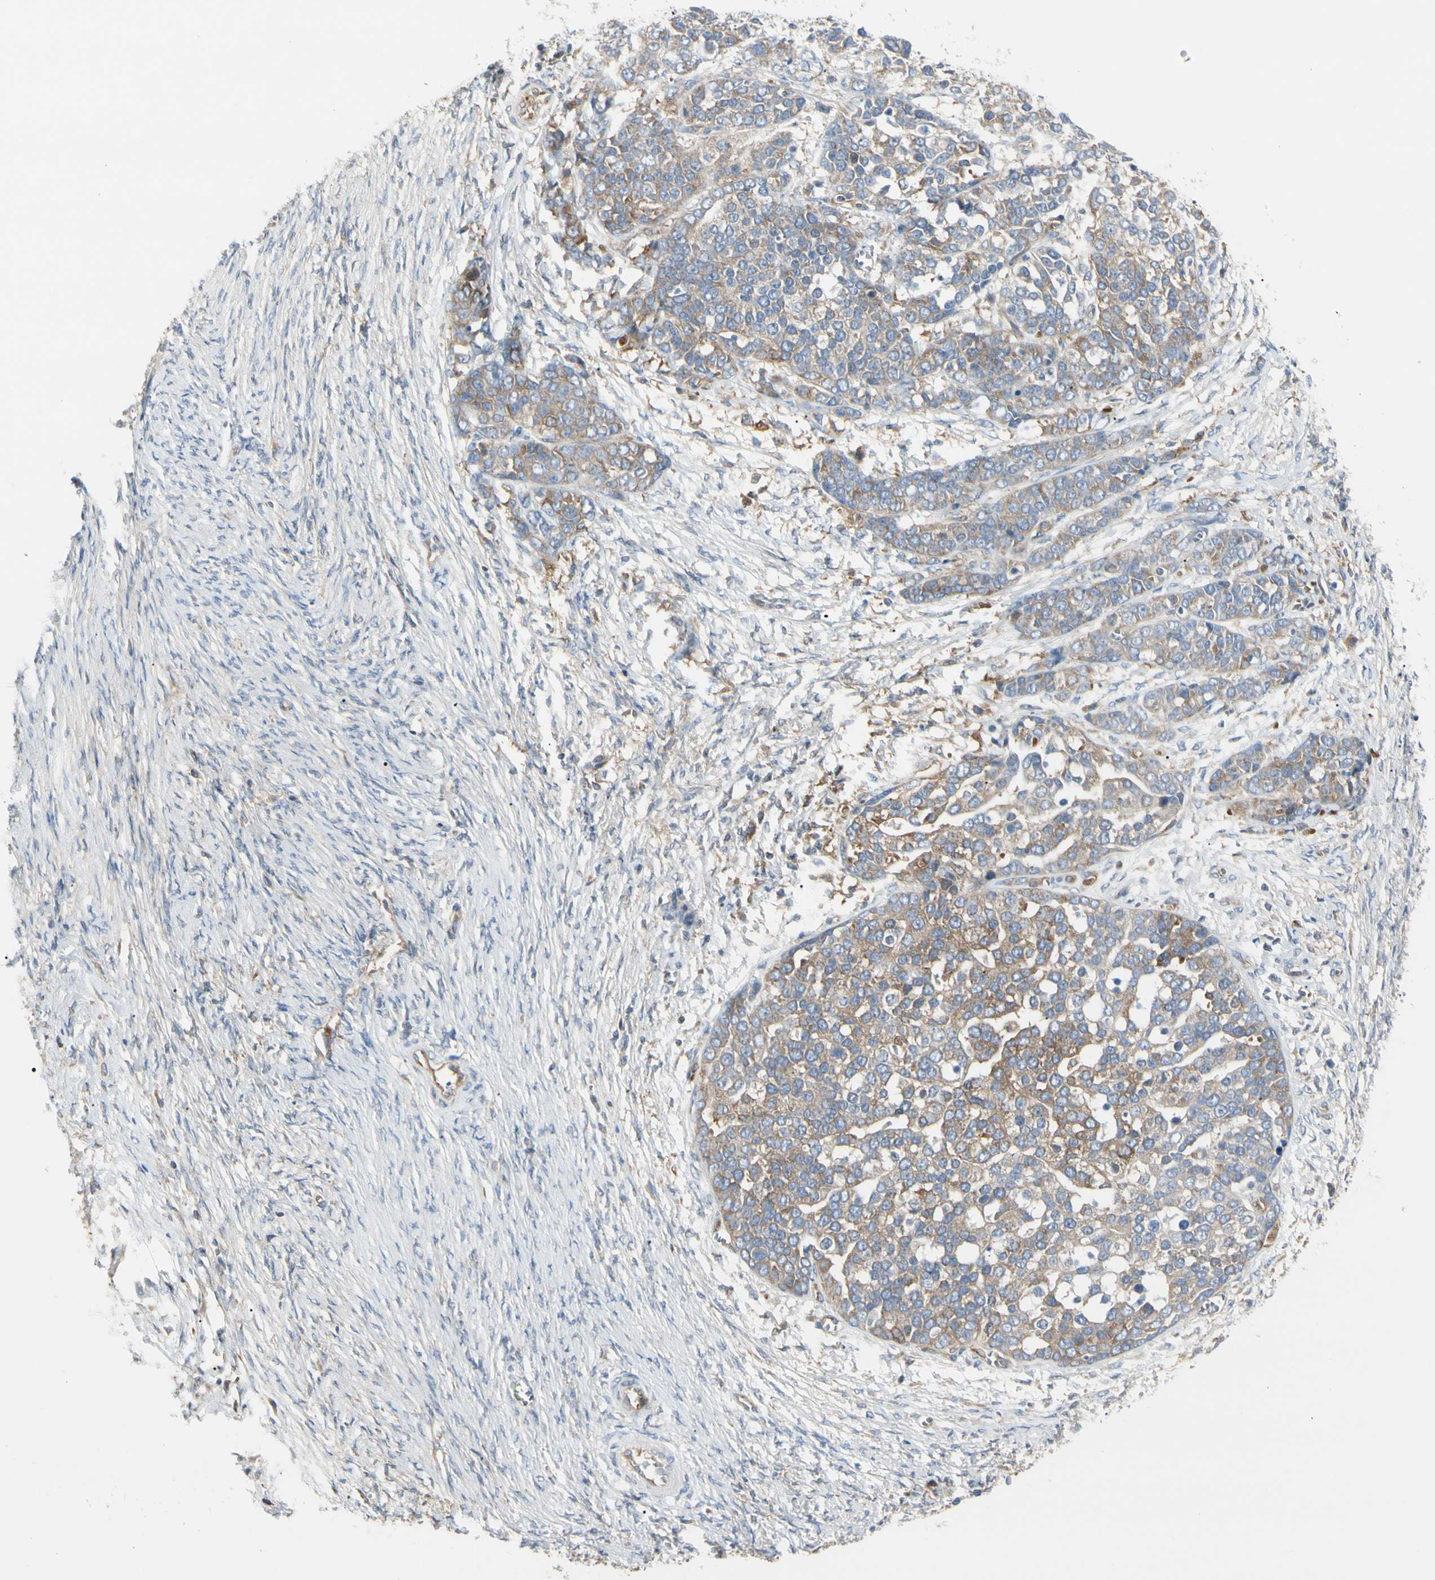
{"staining": {"intensity": "moderate", "quantity": ">75%", "location": "cytoplasmic/membranous"}, "tissue": "ovarian cancer", "cell_type": "Tumor cells", "image_type": "cancer", "snomed": [{"axis": "morphology", "description": "Cystadenocarcinoma, serous, NOS"}, {"axis": "topography", "description": "Ovary"}], "caption": "DAB immunohistochemical staining of human serous cystadenocarcinoma (ovarian) exhibits moderate cytoplasmic/membranous protein staining in about >75% of tumor cells. The protein of interest is stained brown, and the nuclei are stained in blue (DAB (3,3'-diaminobenzidine) IHC with brightfield microscopy, high magnification).", "gene": "NFKB2", "patient": {"sex": "female", "age": 44}}